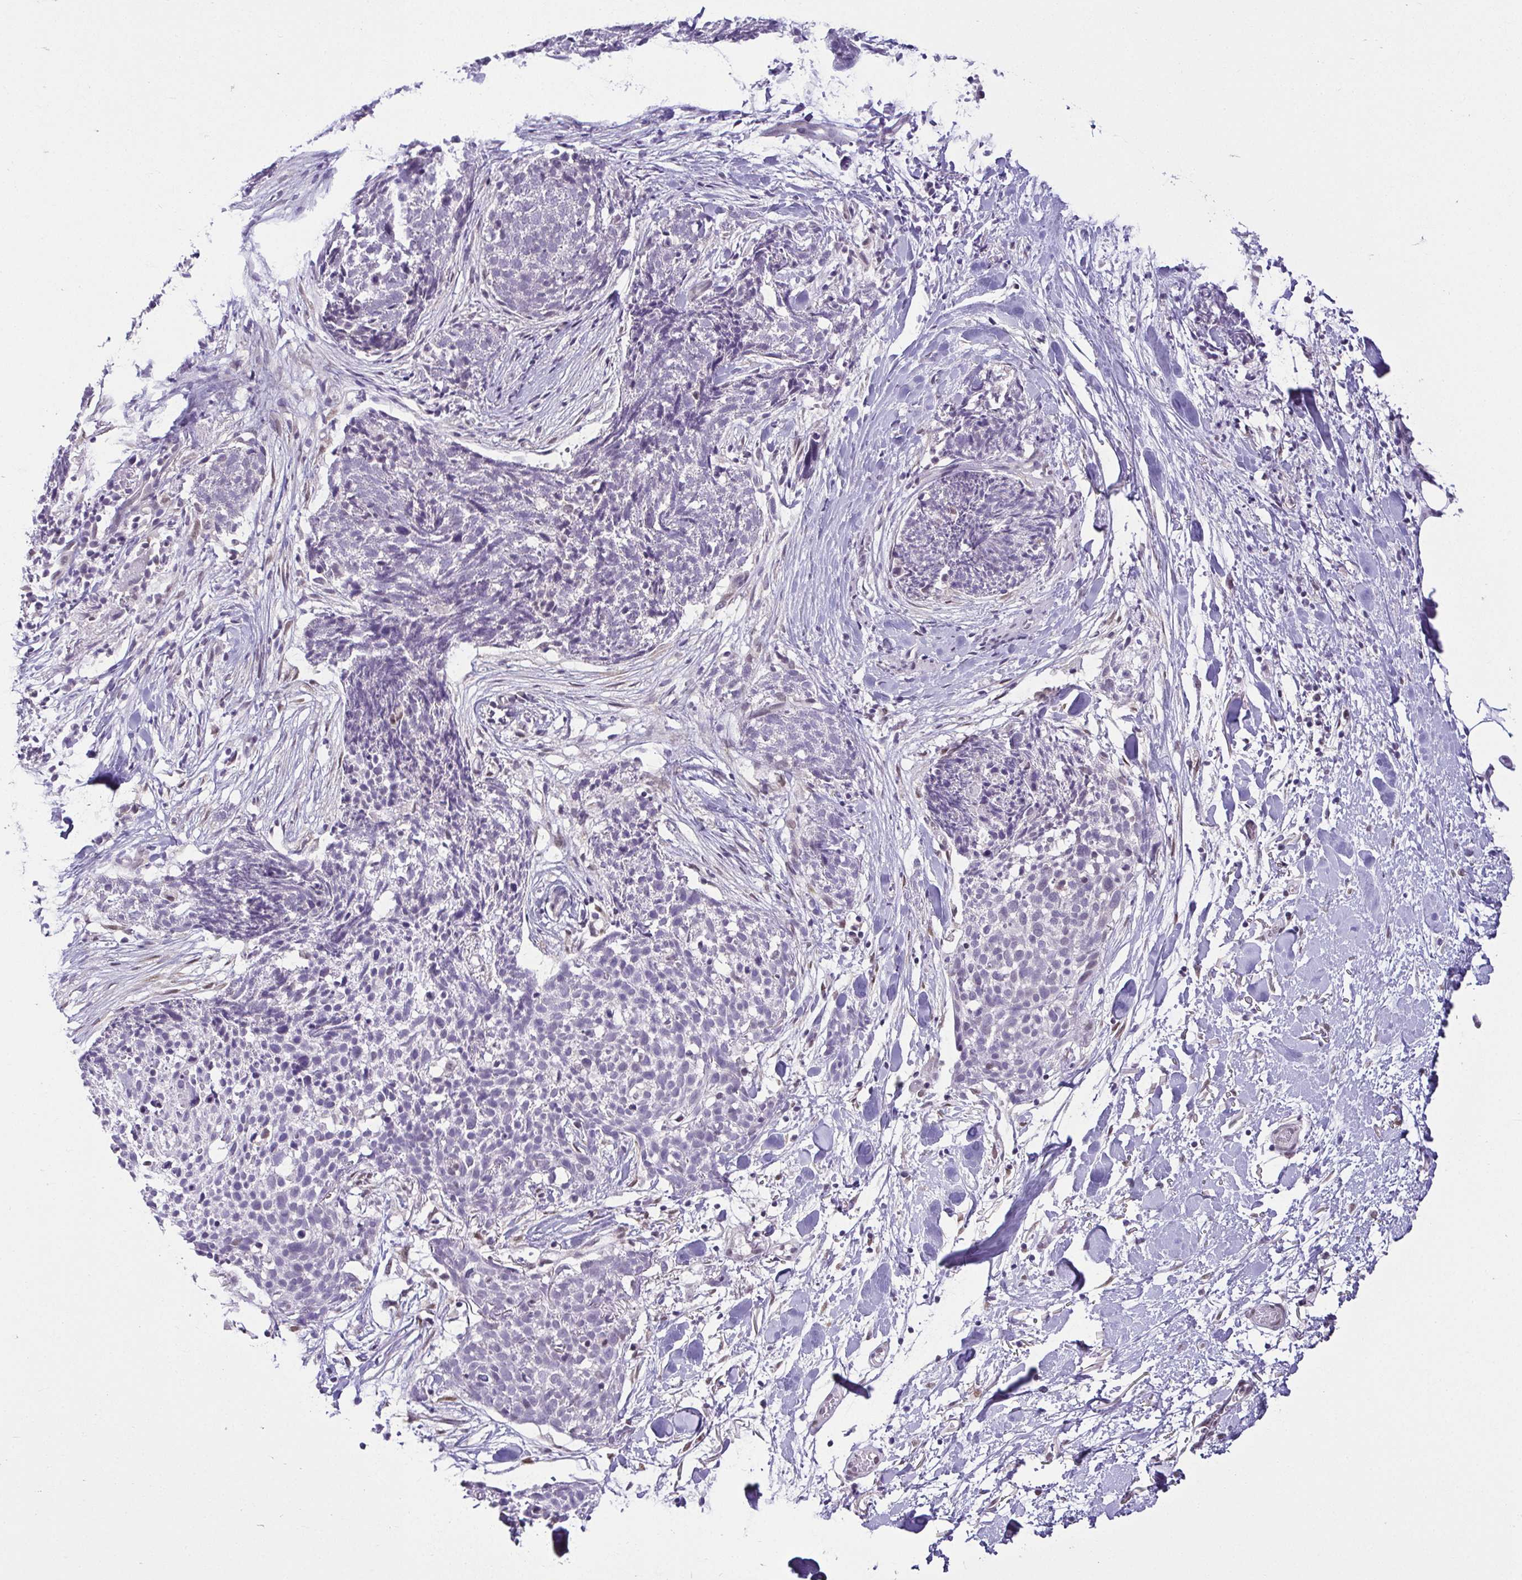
{"staining": {"intensity": "negative", "quantity": "none", "location": "none"}, "tissue": "skin cancer", "cell_type": "Tumor cells", "image_type": "cancer", "snomed": [{"axis": "morphology", "description": "Squamous cell carcinoma, NOS"}, {"axis": "topography", "description": "Skin"}, {"axis": "topography", "description": "Vulva"}], "caption": "An immunohistochemistry histopathology image of squamous cell carcinoma (skin) is shown. There is no staining in tumor cells of squamous cell carcinoma (skin). (Brightfield microscopy of DAB IHC at high magnification).", "gene": "RBM3", "patient": {"sex": "female", "age": 75}}